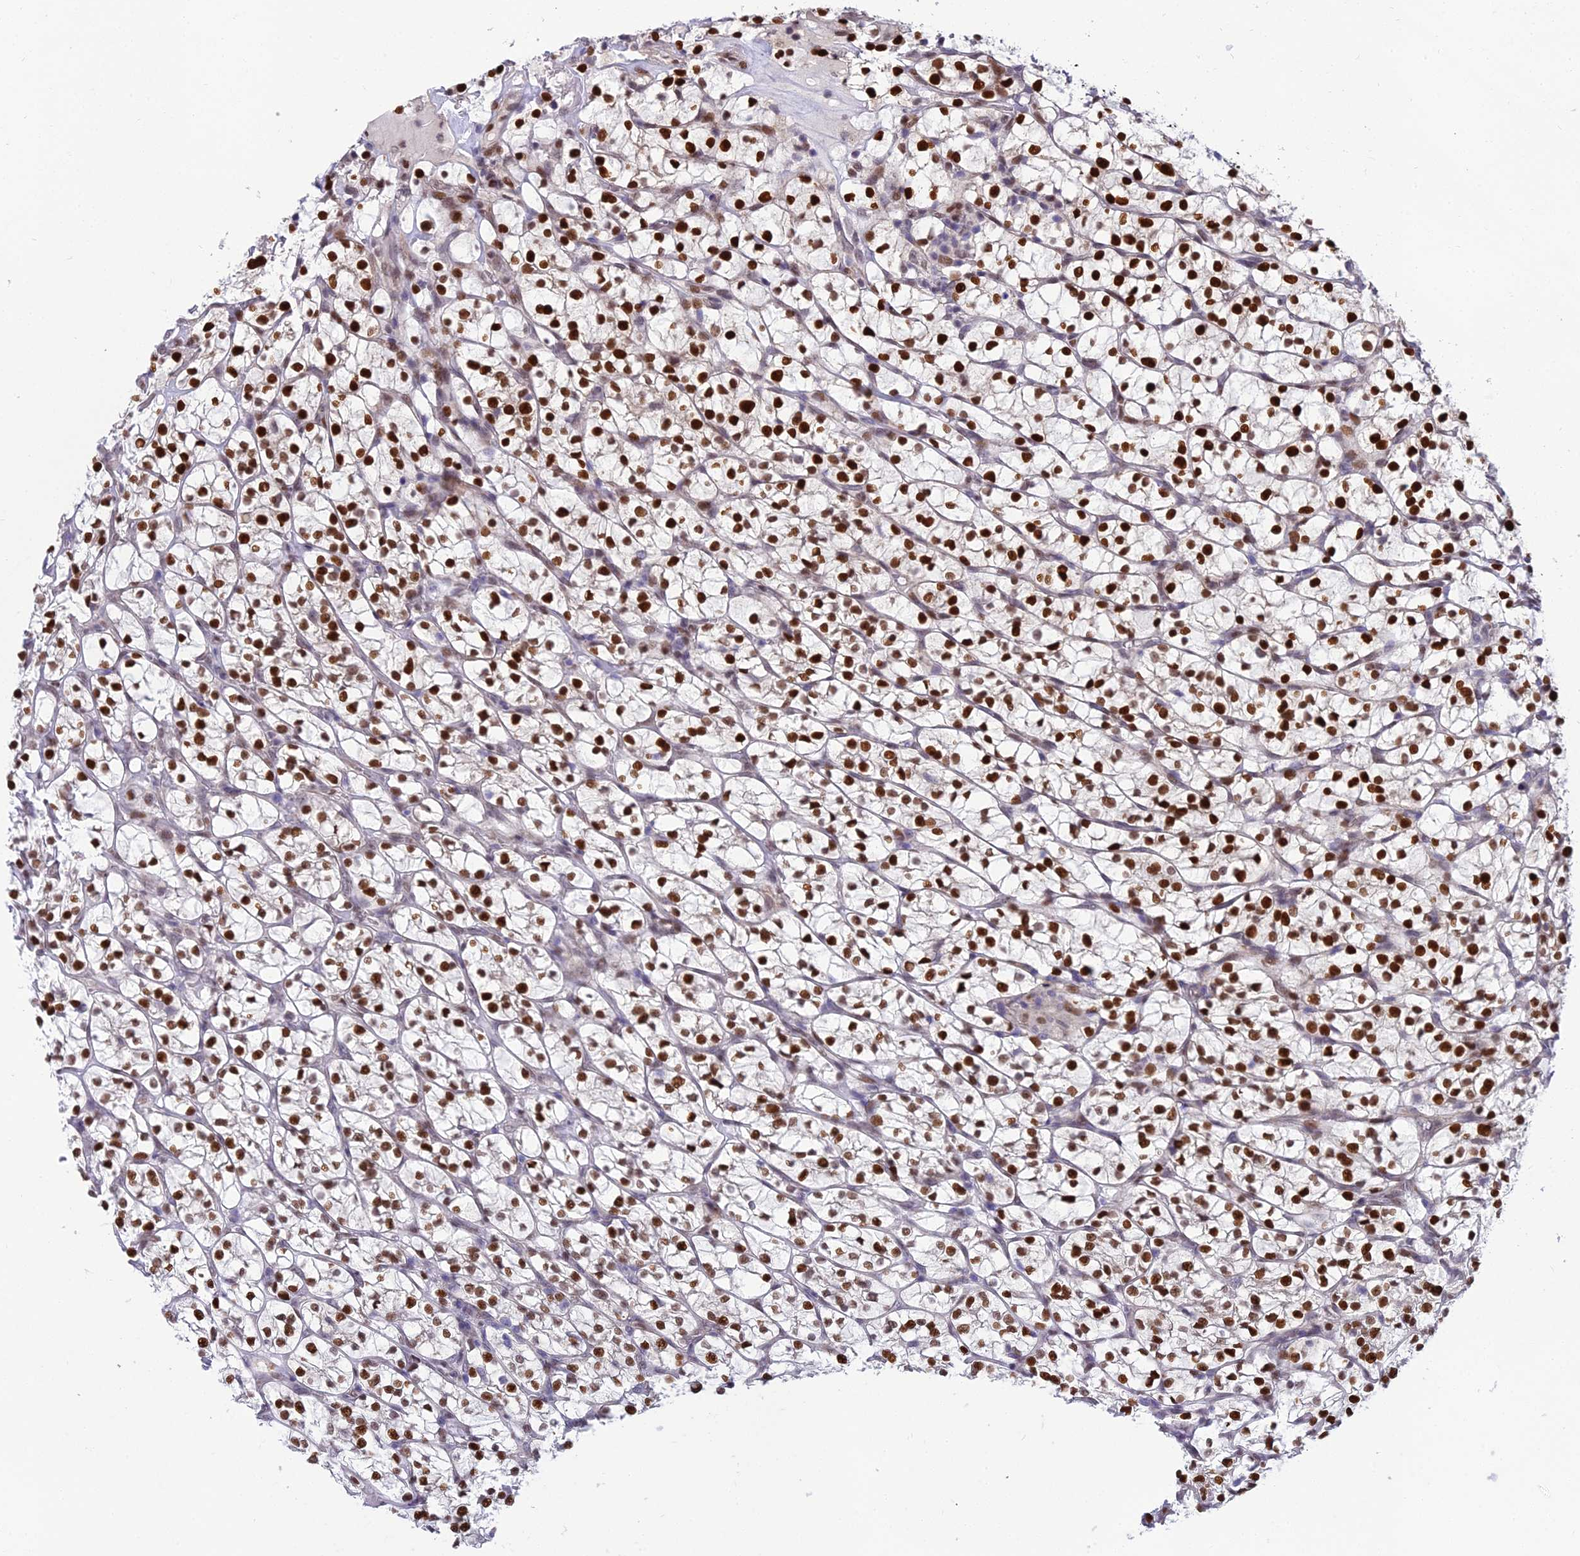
{"staining": {"intensity": "strong", "quantity": ">75%", "location": "nuclear"}, "tissue": "renal cancer", "cell_type": "Tumor cells", "image_type": "cancer", "snomed": [{"axis": "morphology", "description": "Adenocarcinoma, NOS"}, {"axis": "topography", "description": "Kidney"}], "caption": "Immunohistochemistry (IHC) of adenocarcinoma (renal) reveals high levels of strong nuclear positivity in approximately >75% of tumor cells.", "gene": "ZNF707", "patient": {"sex": "female", "age": 64}}